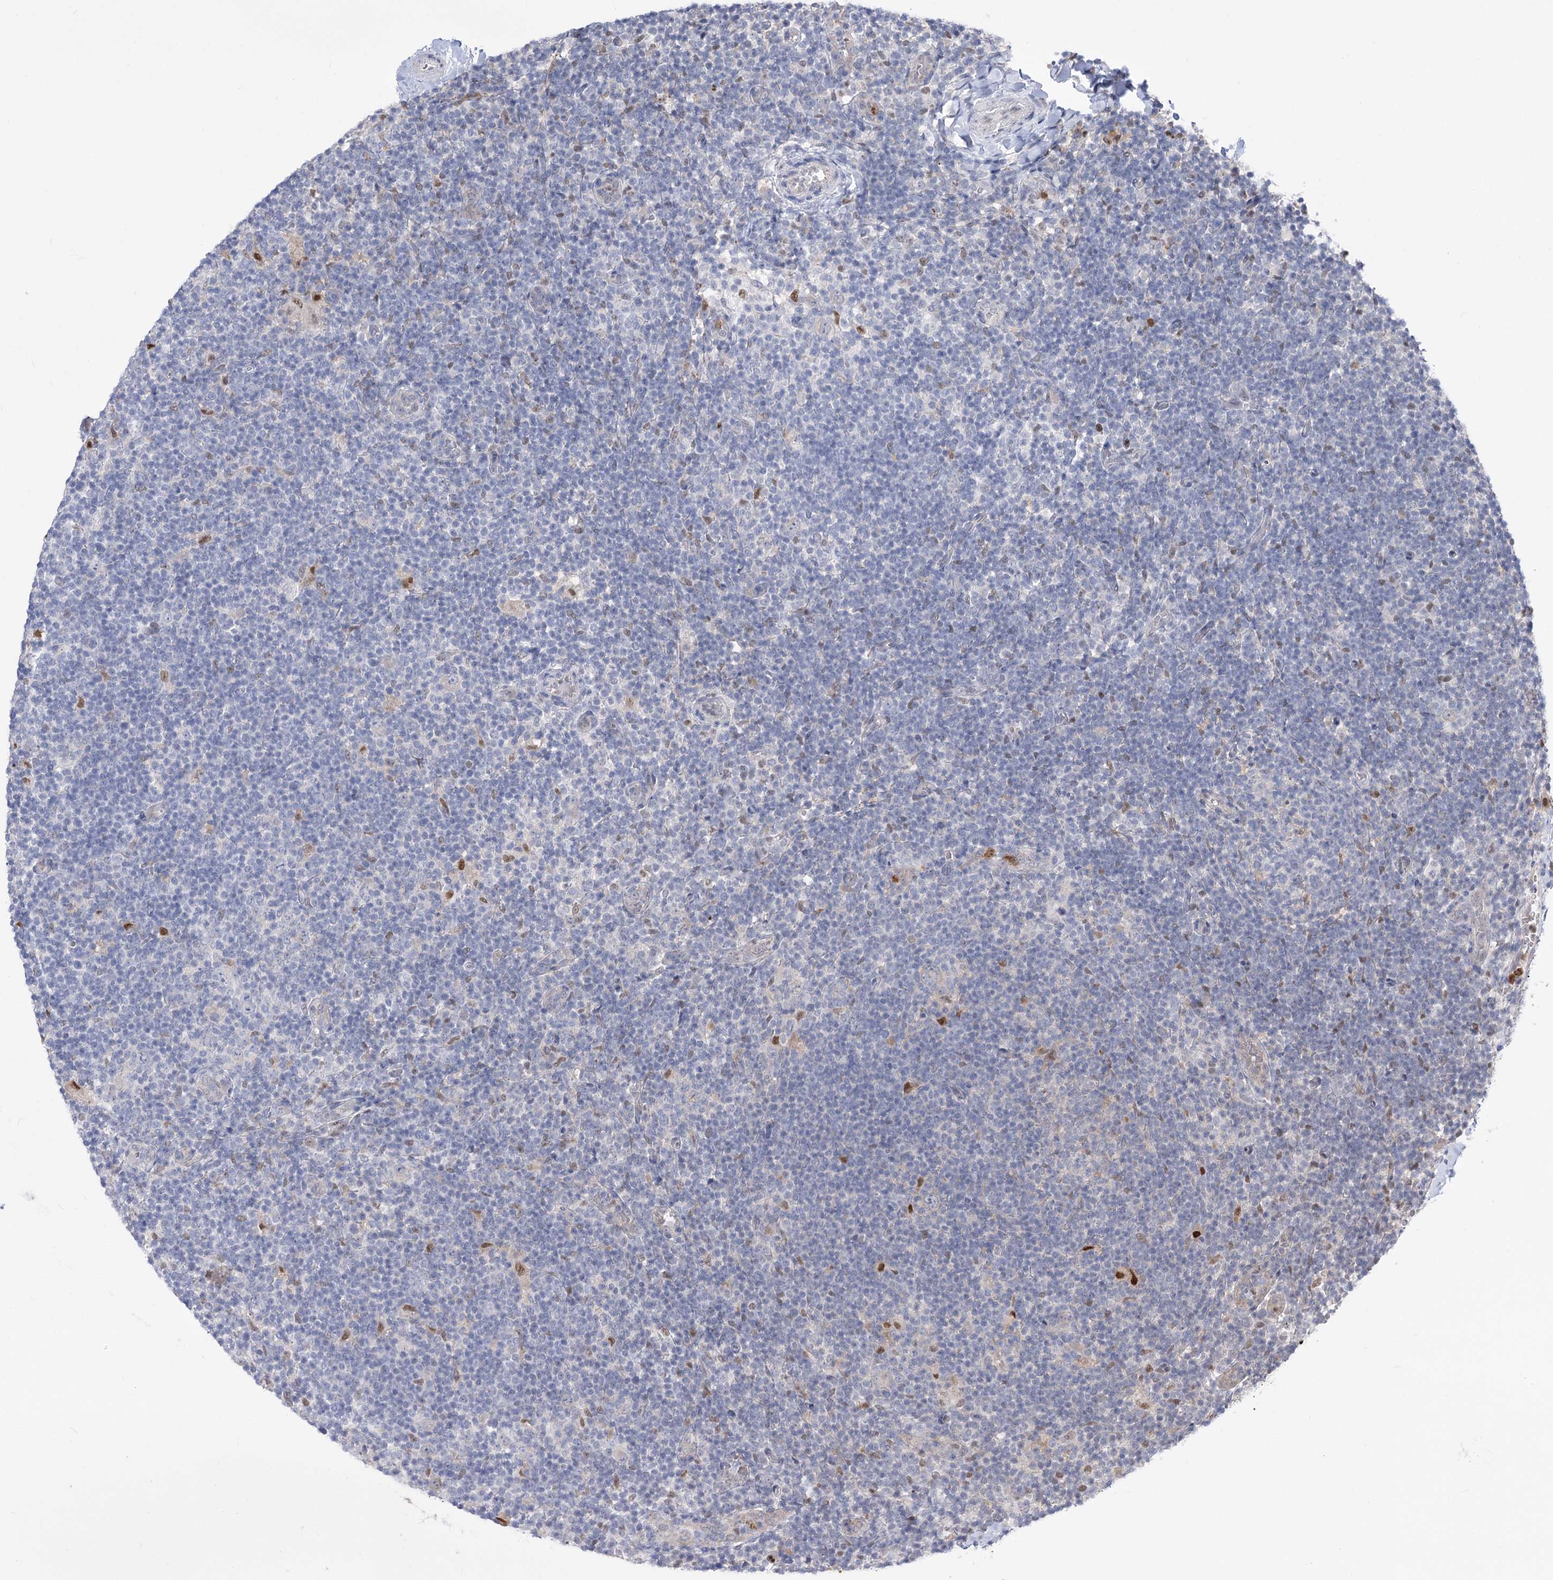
{"staining": {"intensity": "negative", "quantity": "none", "location": "none"}, "tissue": "lymphoma", "cell_type": "Tumor cells", "image_type": "cancer", "snomed": [{"axis": "morphology", "description": "Hodgkin's disease, NOS"}, {"axis": "topography", "description": "Lymph node"}], "caption": "Tumor cells show no significant staining in lymphoma.", "gene": "SIAE", "patient": {"sex": "female", "age": 57}}